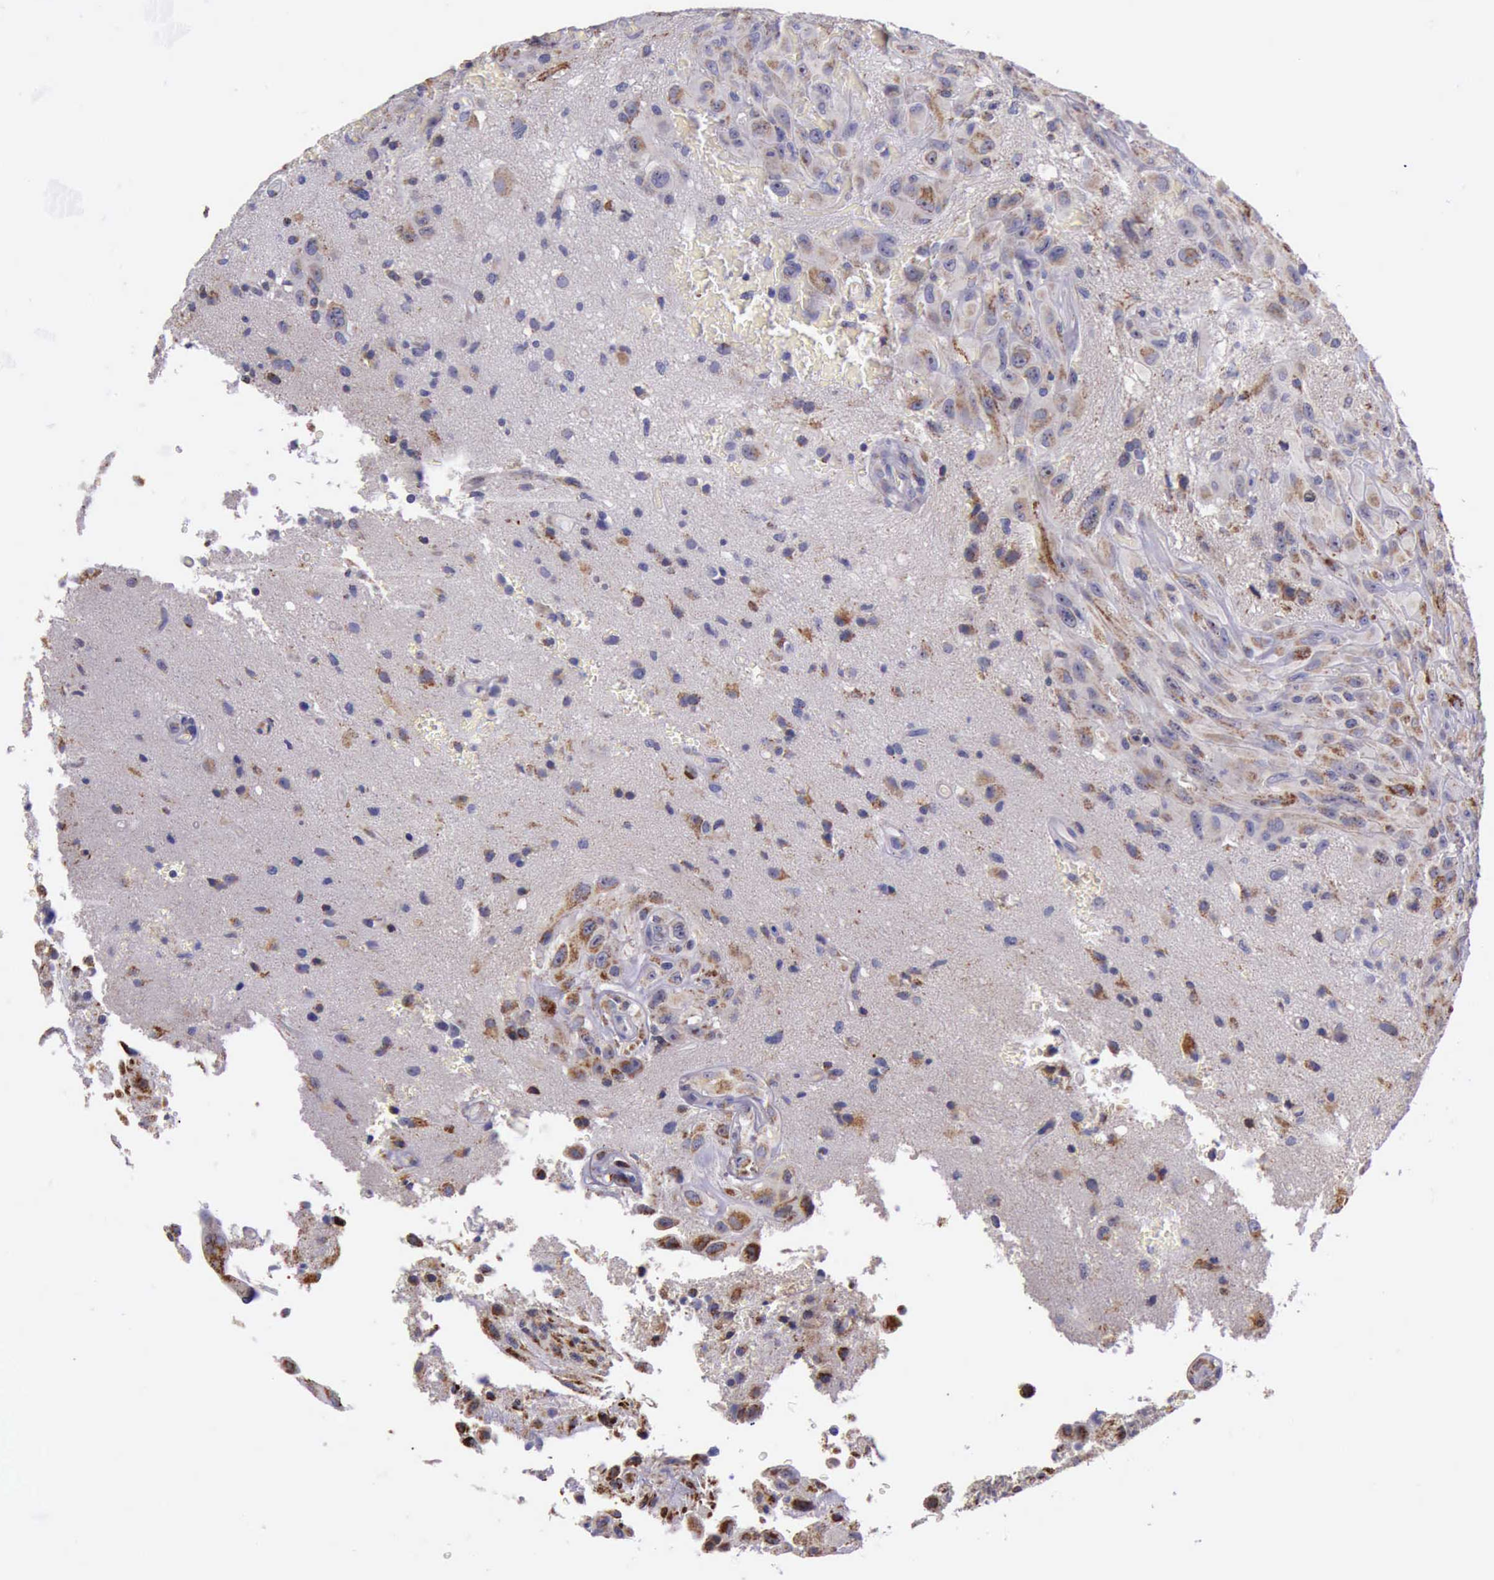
{"staining": {"intensity": "moderate", "quantity": "25%-75%", "location": "cytoplasmic/membranous"}, "tissue": "glioma", "cell_type": "Tumor cells", "image_type": "cancer", "snomed": [{"axis": "morphology", "description": "Glioma, malignant, High grade"}, {"axis": "topography", "description": "Brain"}], "caption": "DAB immunohistochemical staining of human malignant high-grade glioma exhibits moderate cytoplasmic/membranous protein staining in about 25%-75% of tumor cells. (Brightfield microscopy of DAB IHC at high magnification).", "gene": "TXN2", "patient": {"sex": "male", "age": 48}}